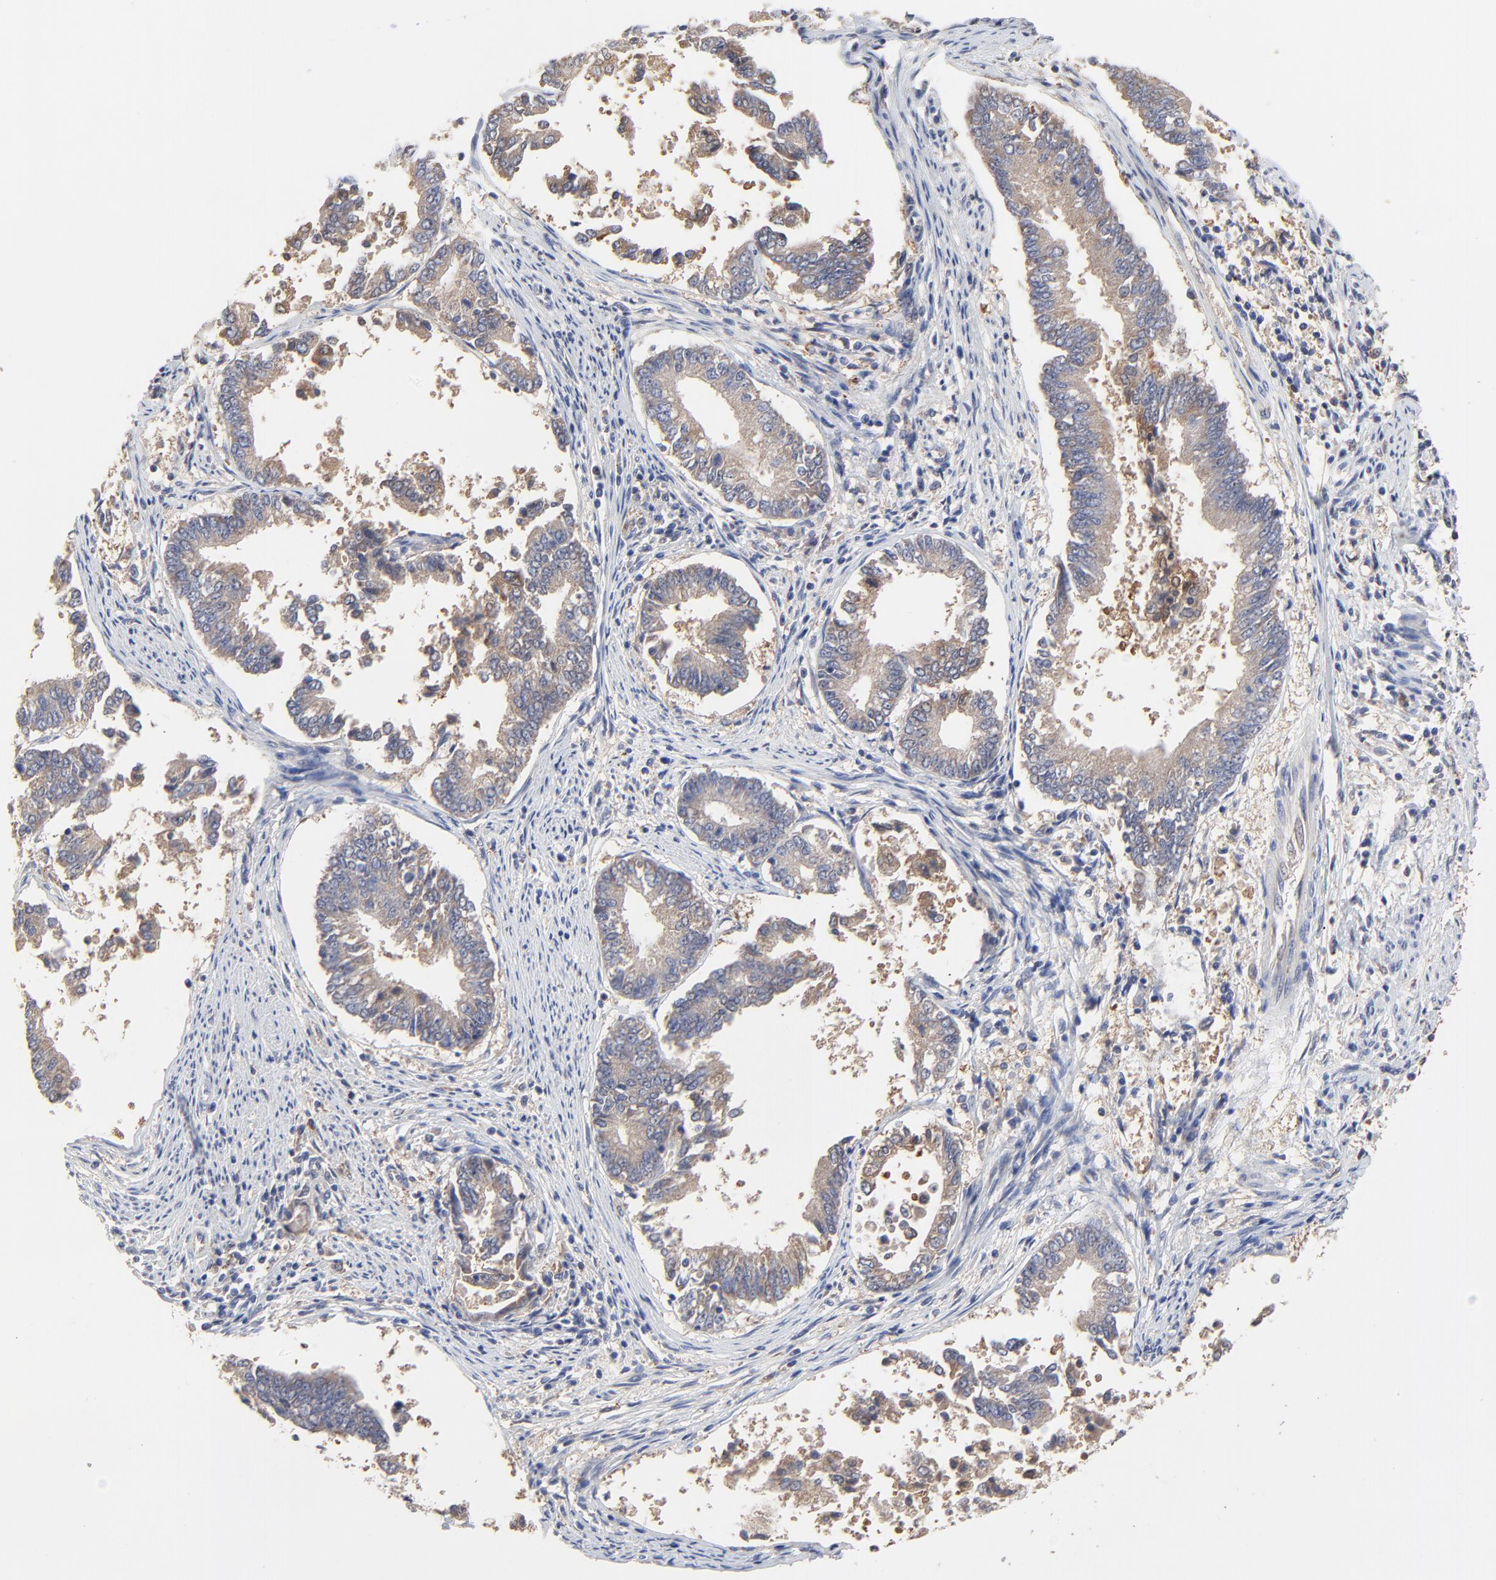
{"staining": {"intensity": "moderate", "quantity": ">75%", "location": "cytoplasmic/membranous"}, "tissue": "endometrial cancer", "cell_type": "Tumor cells", "image_type": "cancer", "snomed": [{"axis": "morphology", "description": "Adenocarcinoma, NOS"}, {"axis": "topography", "description": "Endometrium"}], "caption": "A brown stain shows moderate cytoplasmic/membranous staining of a protein in human endometrial cancer tumor cells. (DAB = brown stain, brightfield microscopy at high magnification).", "gene": "LGALS3", "patient": {"sex": "female", "age": 63}}